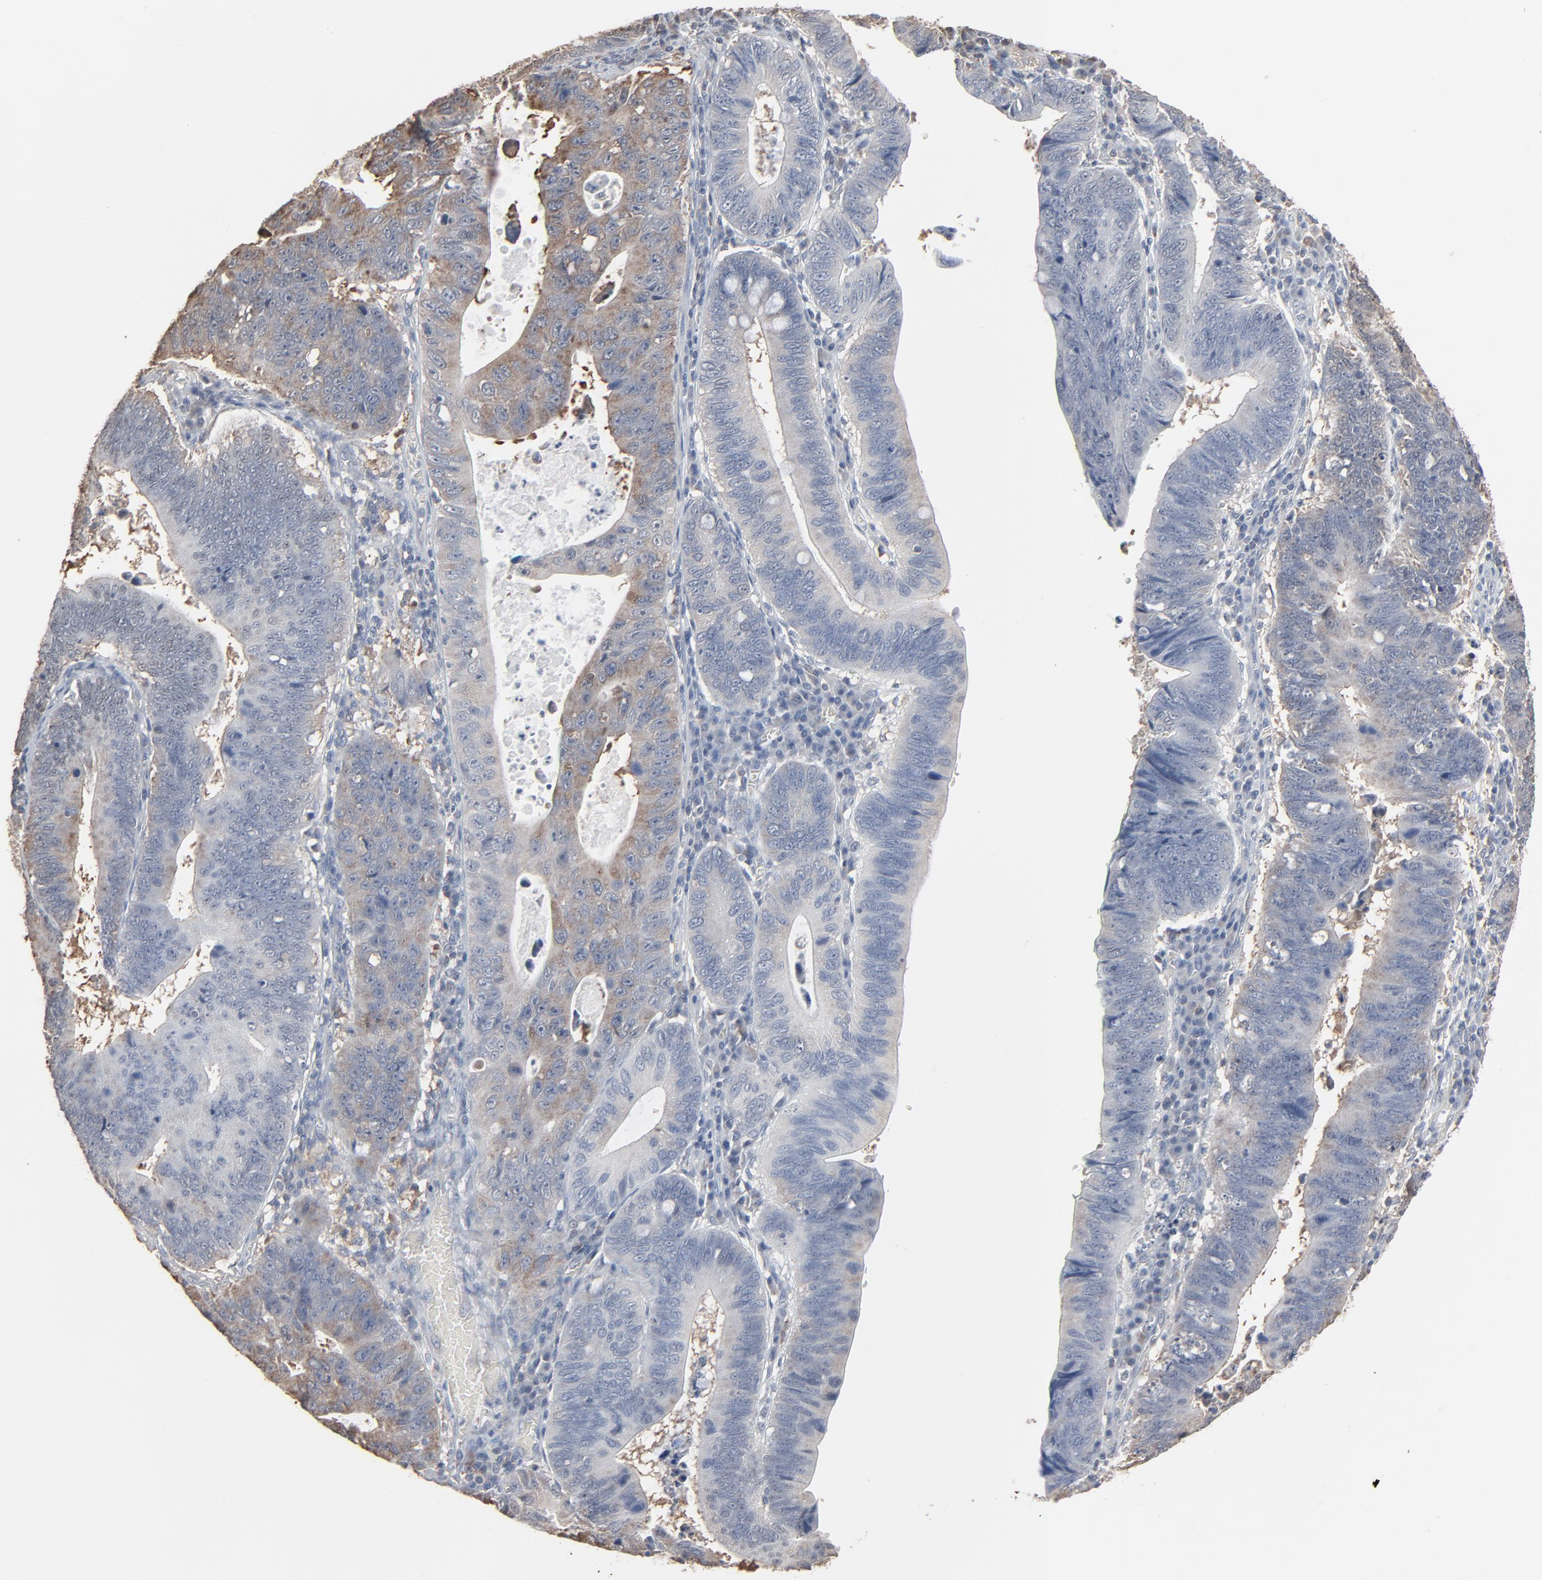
{"staining": {"intensity": "weak", "quantity": "25%-75%", "location": "cytoplasmic/membranous"}, "tissue": "stomach cancer", "cell_type": "Tumor cells", "image_type": "cancer", "snomed": [{"axis": "morphology", "description": "Adenocarcinoma, NOS"}, {"axis": "topography", "description": "Stomach"}], "caption": "IHC (DAB (3,3'-diaminobenzidine)) staining of human stomach adenocarcinoma exhibits weak cytoplasmic/membranous protein staining in approximately 25%-75% of tumor cells.", "gene": "CCT5", "patient": {"sex": "male", "age": 59}}